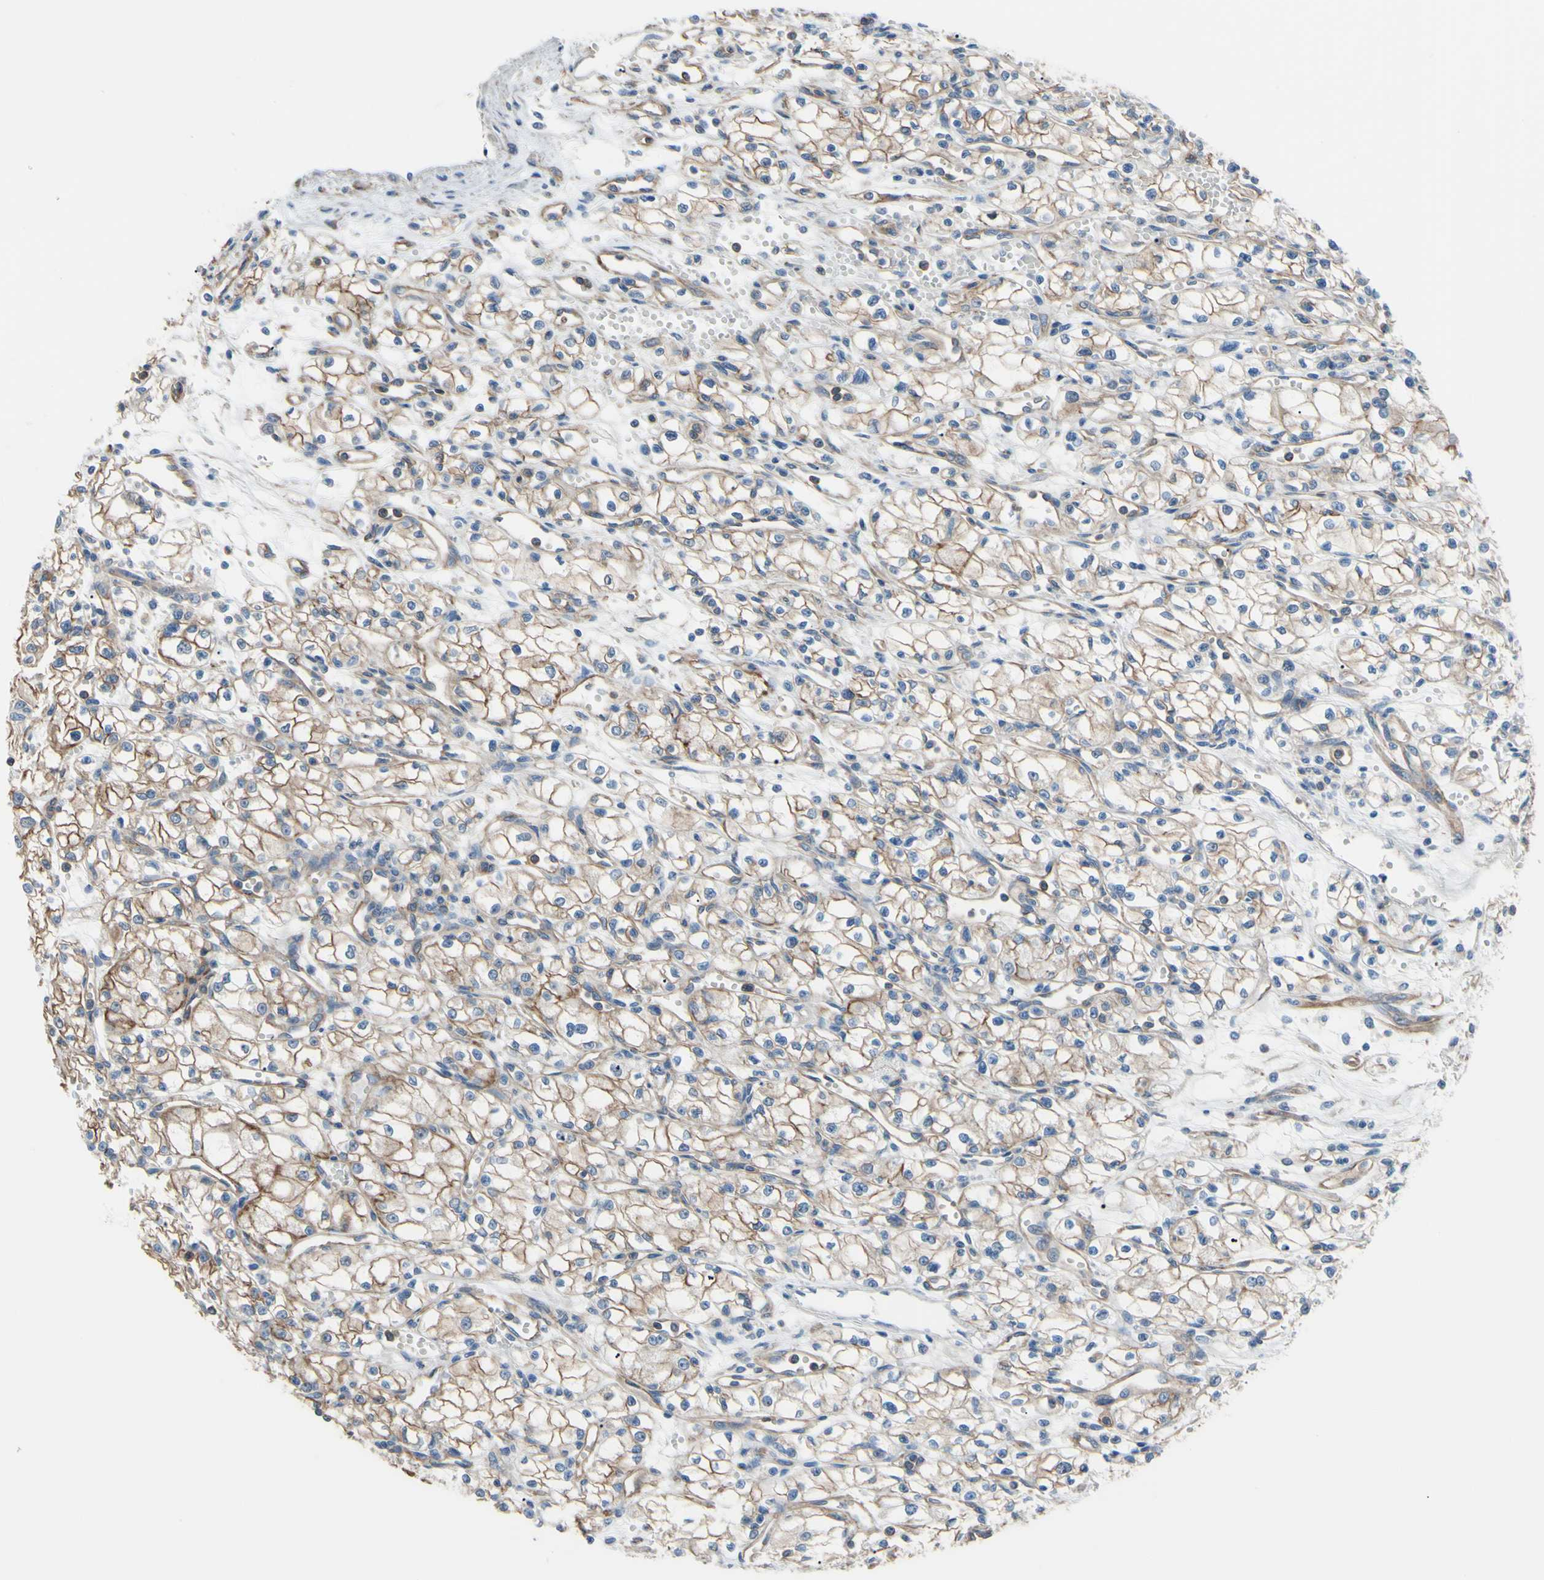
{"staining": {"intensity": "weak", "quantity": ">75%", "location": "cytoplasmic/membranous"}, "tissue": "renal cancer", "cell_type": "Tumor cells", "image_type": "cancer", "snomed": [{"axis": "morphology", "description": "Normal tissue, NOS"}, {"axis": "morphology", "description": "Adenocarcinoma, NOS"}, {"axis": "topography", "description": "Kidney"}], "caption": "Adenocarcinoma (renal) stained for a protein demonstrates weak cytoplasmic/membranous positivity in tumor cells.", "gene": "ADD1", "patient": {"sex": "male", "age": 59}}